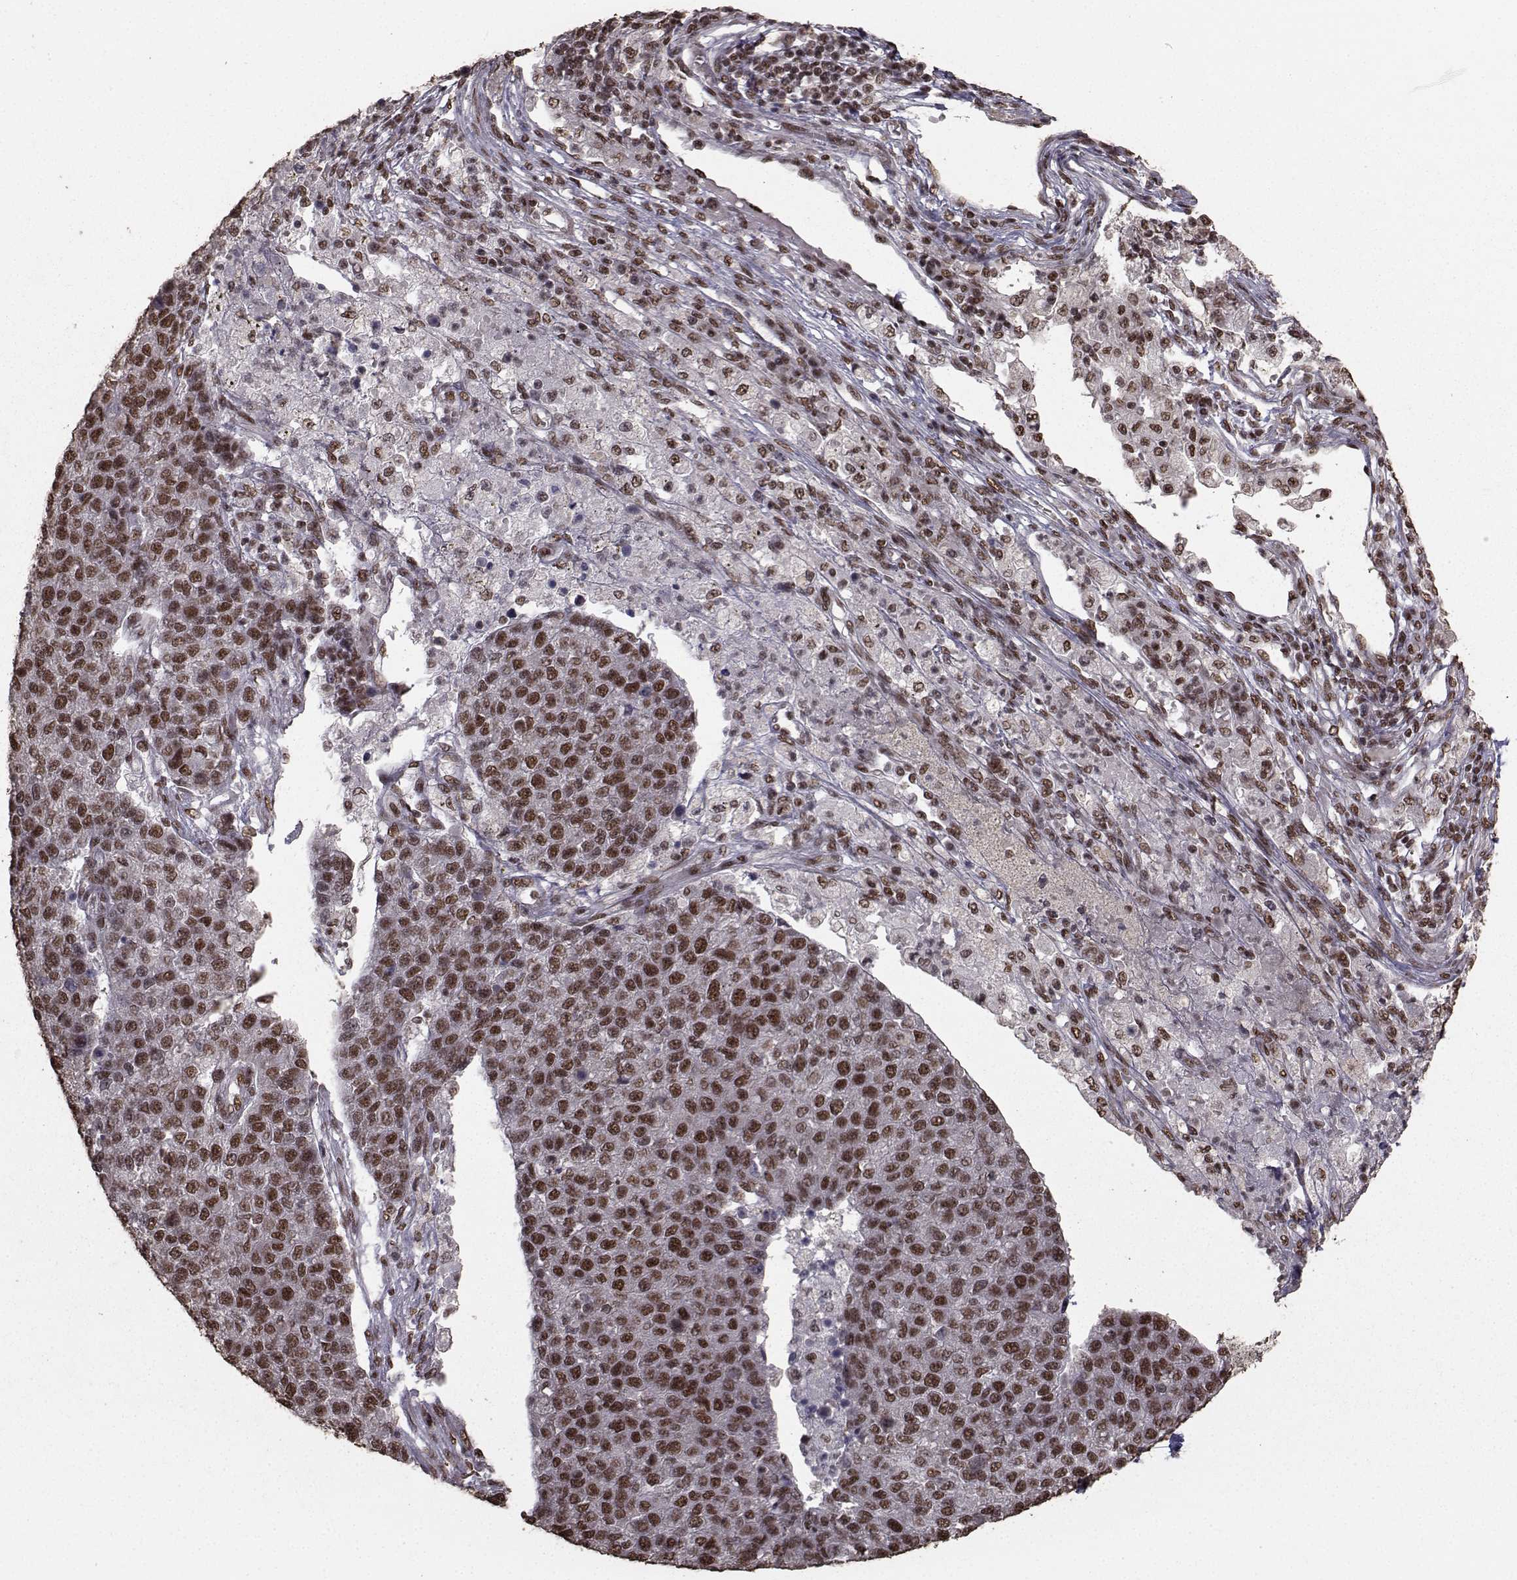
{"staining": {"intensity": "strong", "quantity": "25%-75%", "location": "nuclear"}, "tissue": "pancreatic cancer", "cell_type": "Tumor cells", "image_type": "cancer", "snomed": [{"axis": "morphology", "description": "Adenocarcinoma, NOS"}, {"axis": "topography", "description": "Pancreas"}], "caption": "IHC (DAB (3,3'-diaminobenzidine)) staining of human adenocarcinoma (pancreatic) demonstrates strong nuclear protein positivity in approximately 25%-75% of tumor cells.", "gene": "SF1", "patient": {"sex": "female", "age": 61}}